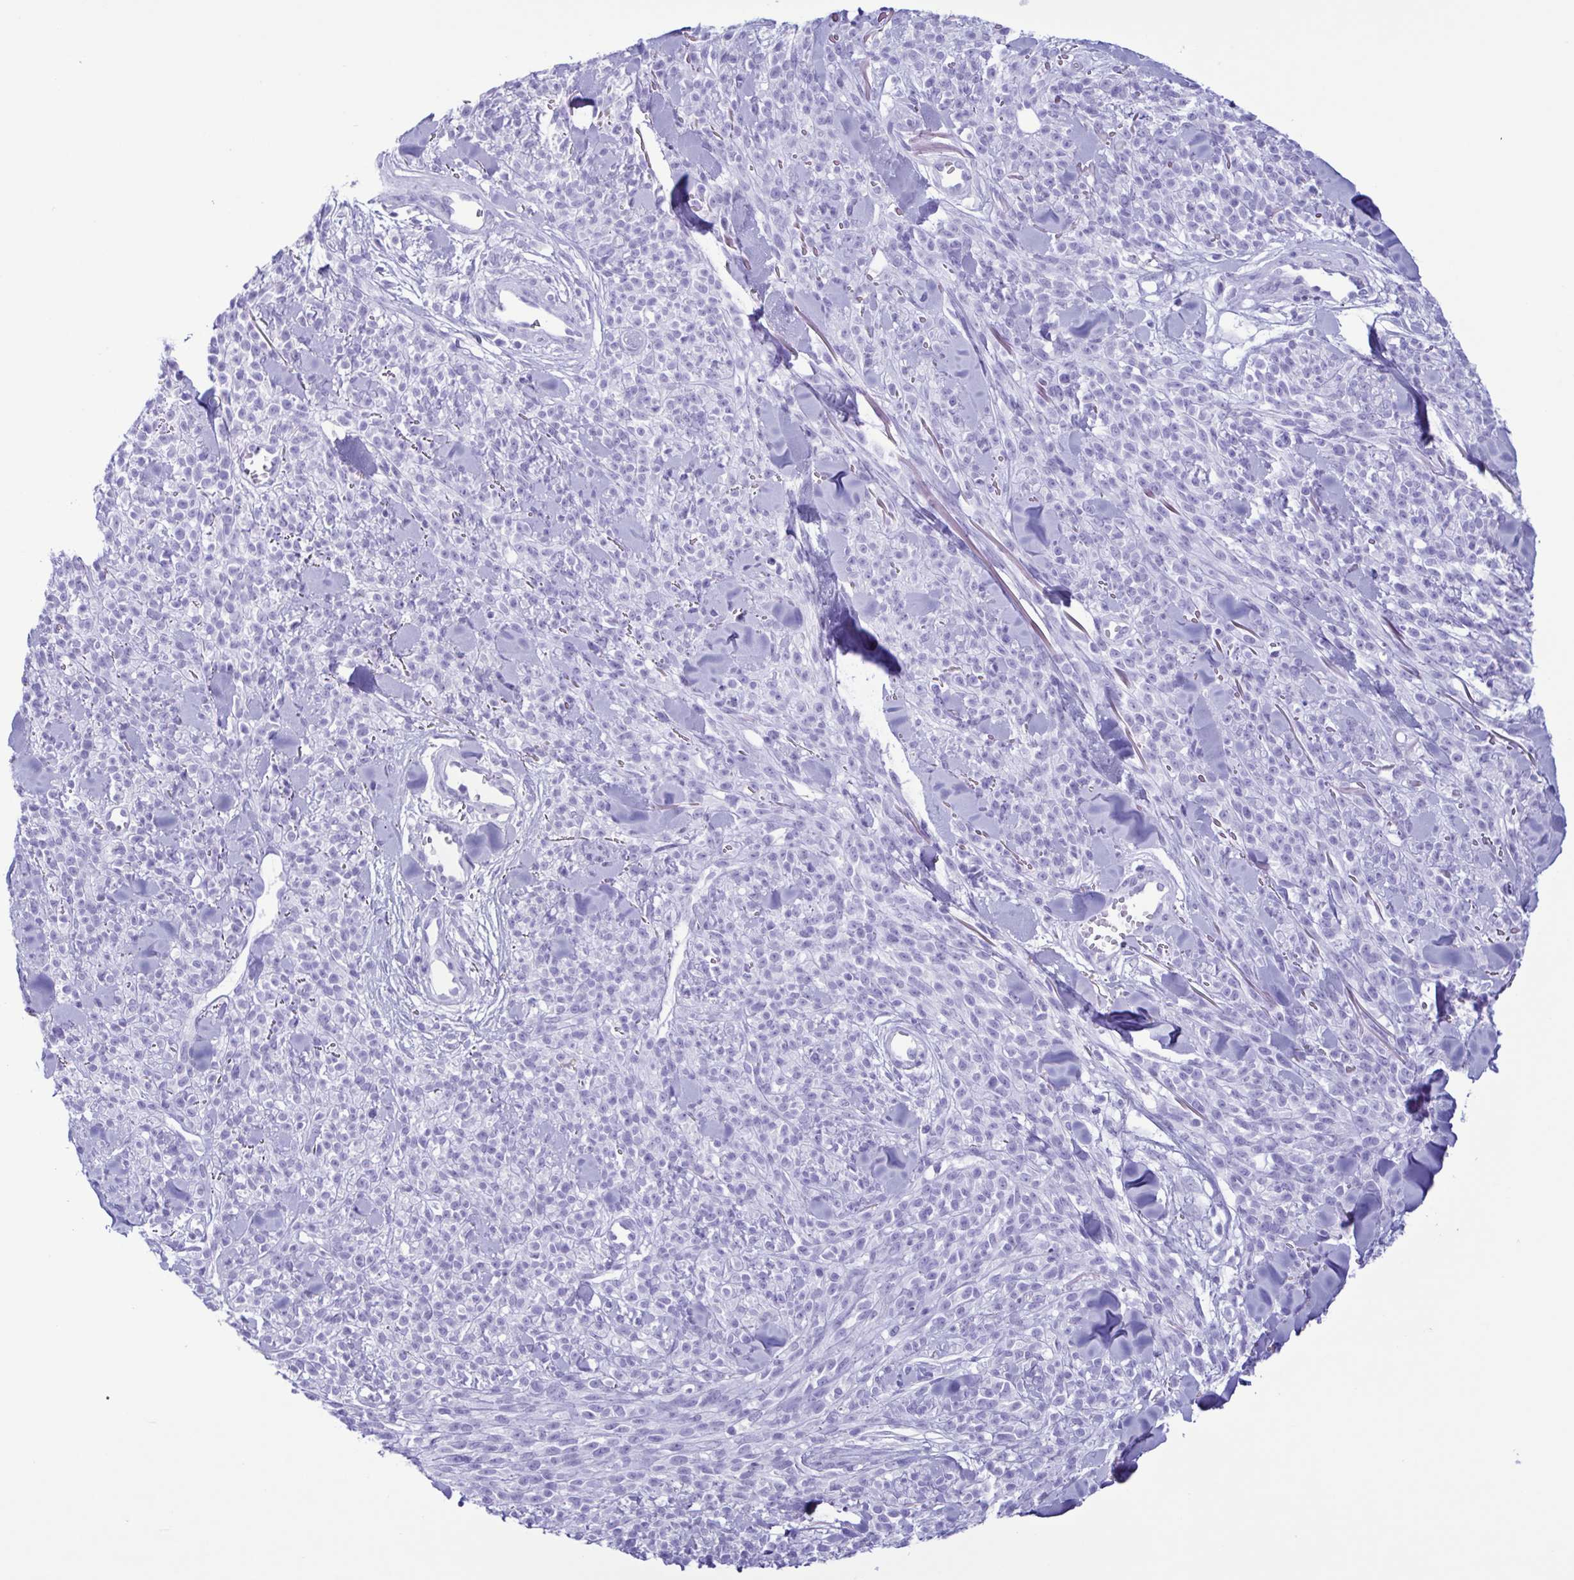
{"staining": {"intensity": "negative", "quantity": "none", "location": "none"}, "tissue": "melanoma", "cell_type": "Tumor cells", "image_type": "cancer", "snomed": [{"axis": "morphology", "description": "Malignant melanoma, NOS"}, {"axis": "topography", "description": "Skin"}, {"axis": "topography", "description": "Skin of trunk"}], "caption": "Tumor cells show no significant expression in malignant melanoma.", "gene": "LTF", "patient": {"sex": "male", "age": 74}}